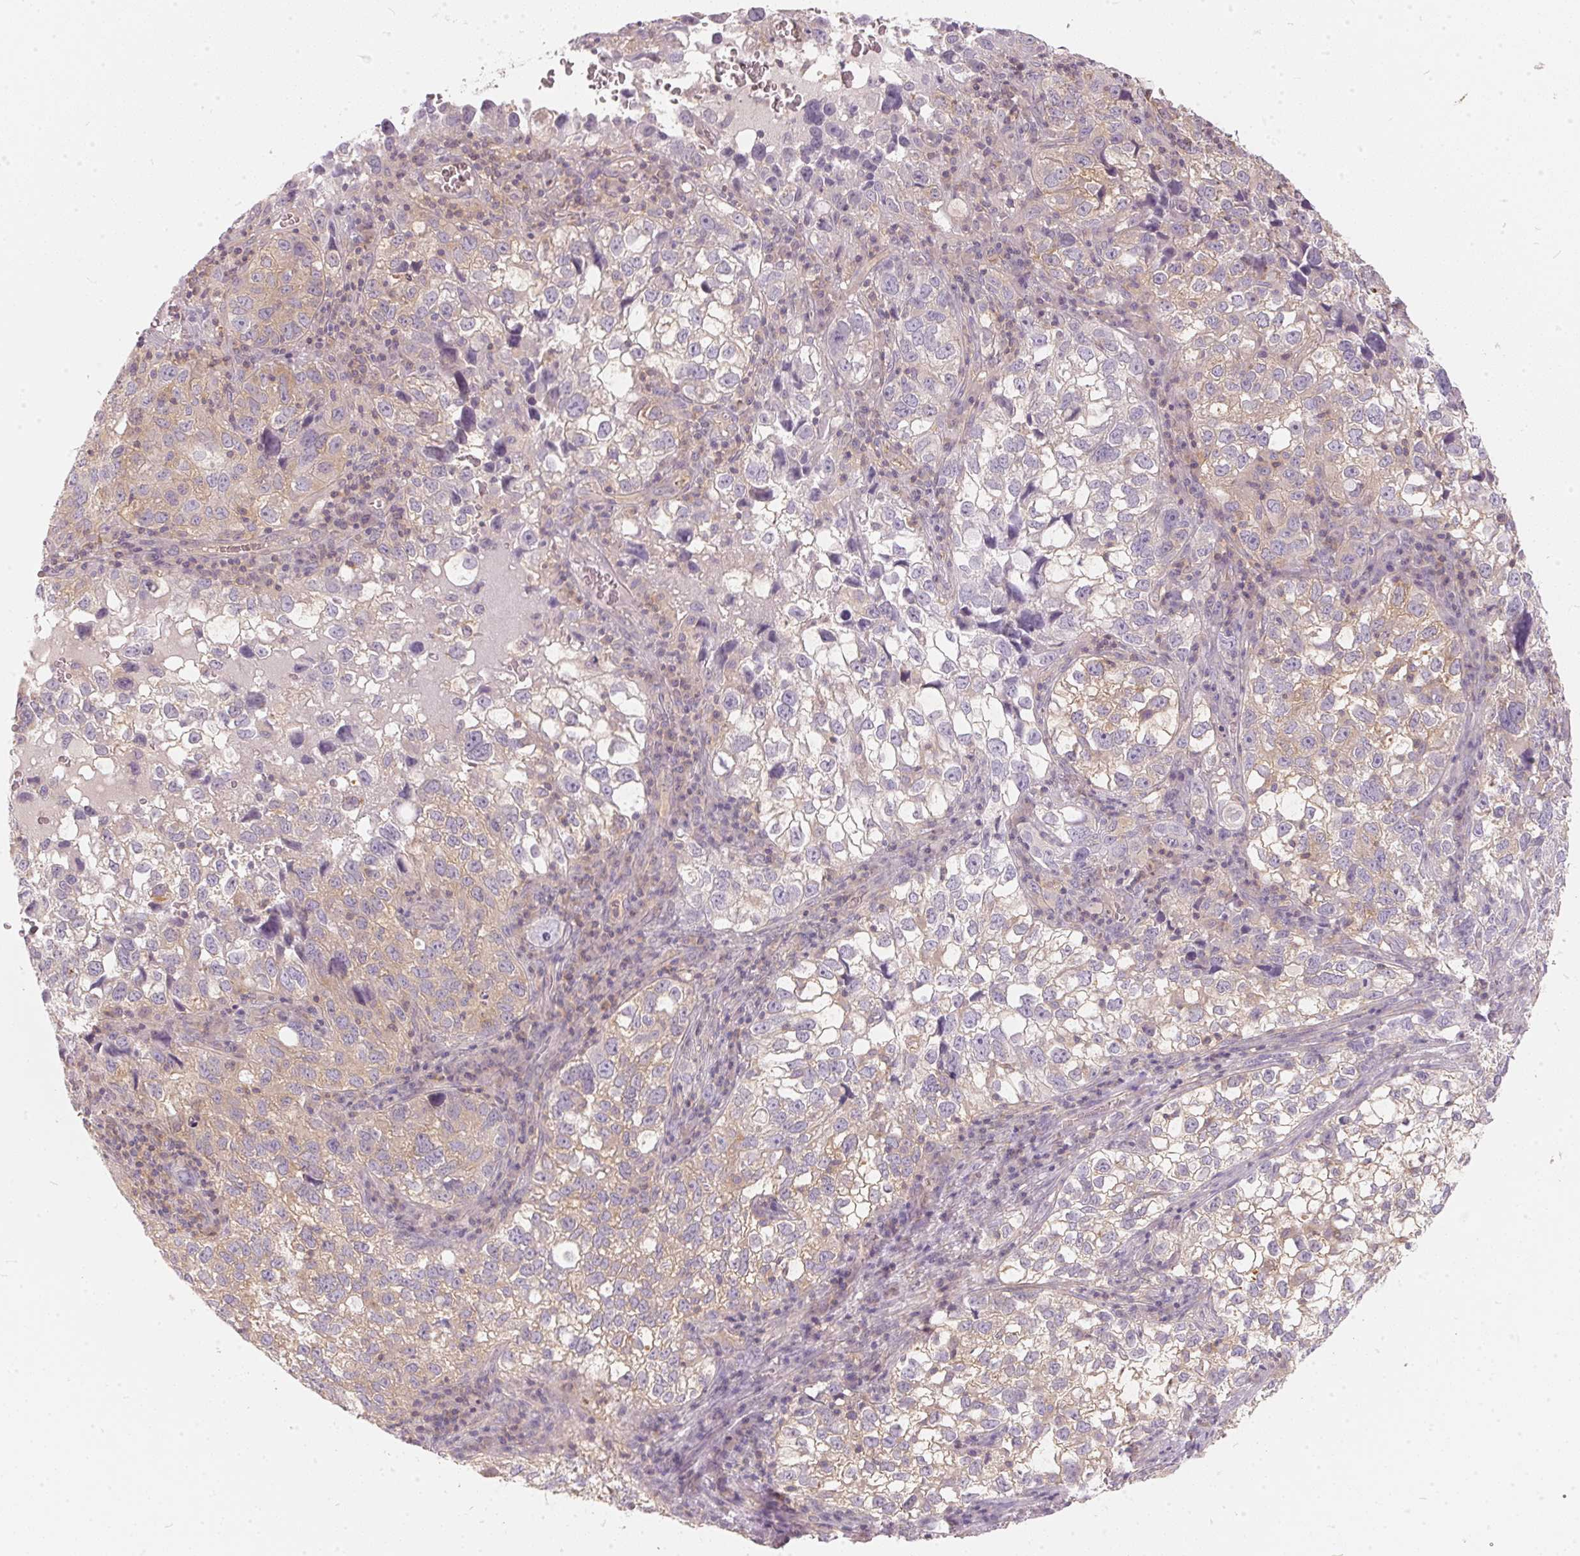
{"staining": {"intensity": "weak", "quantity": "25%-75%", "location": "cytoplasmic/membranous"}, "tissue": "cervical cancer", "cell_type": "Tumor cells", "image_type": "cancer", "snomed": [{"axis": "morphology", "description": "Squamous cell carcinoma, NOS"}, {"axis": "topography", "description": "Cervix"}], "caption": "This micrograph exhibits IHC staining of human squamous cell carcinoma (cervical), with low weak cytoplasmic/membranous staining in about 25%-75% of tumor cells.", "gene": "BLMH", "patient": {"sex": "female", "age": 55}}